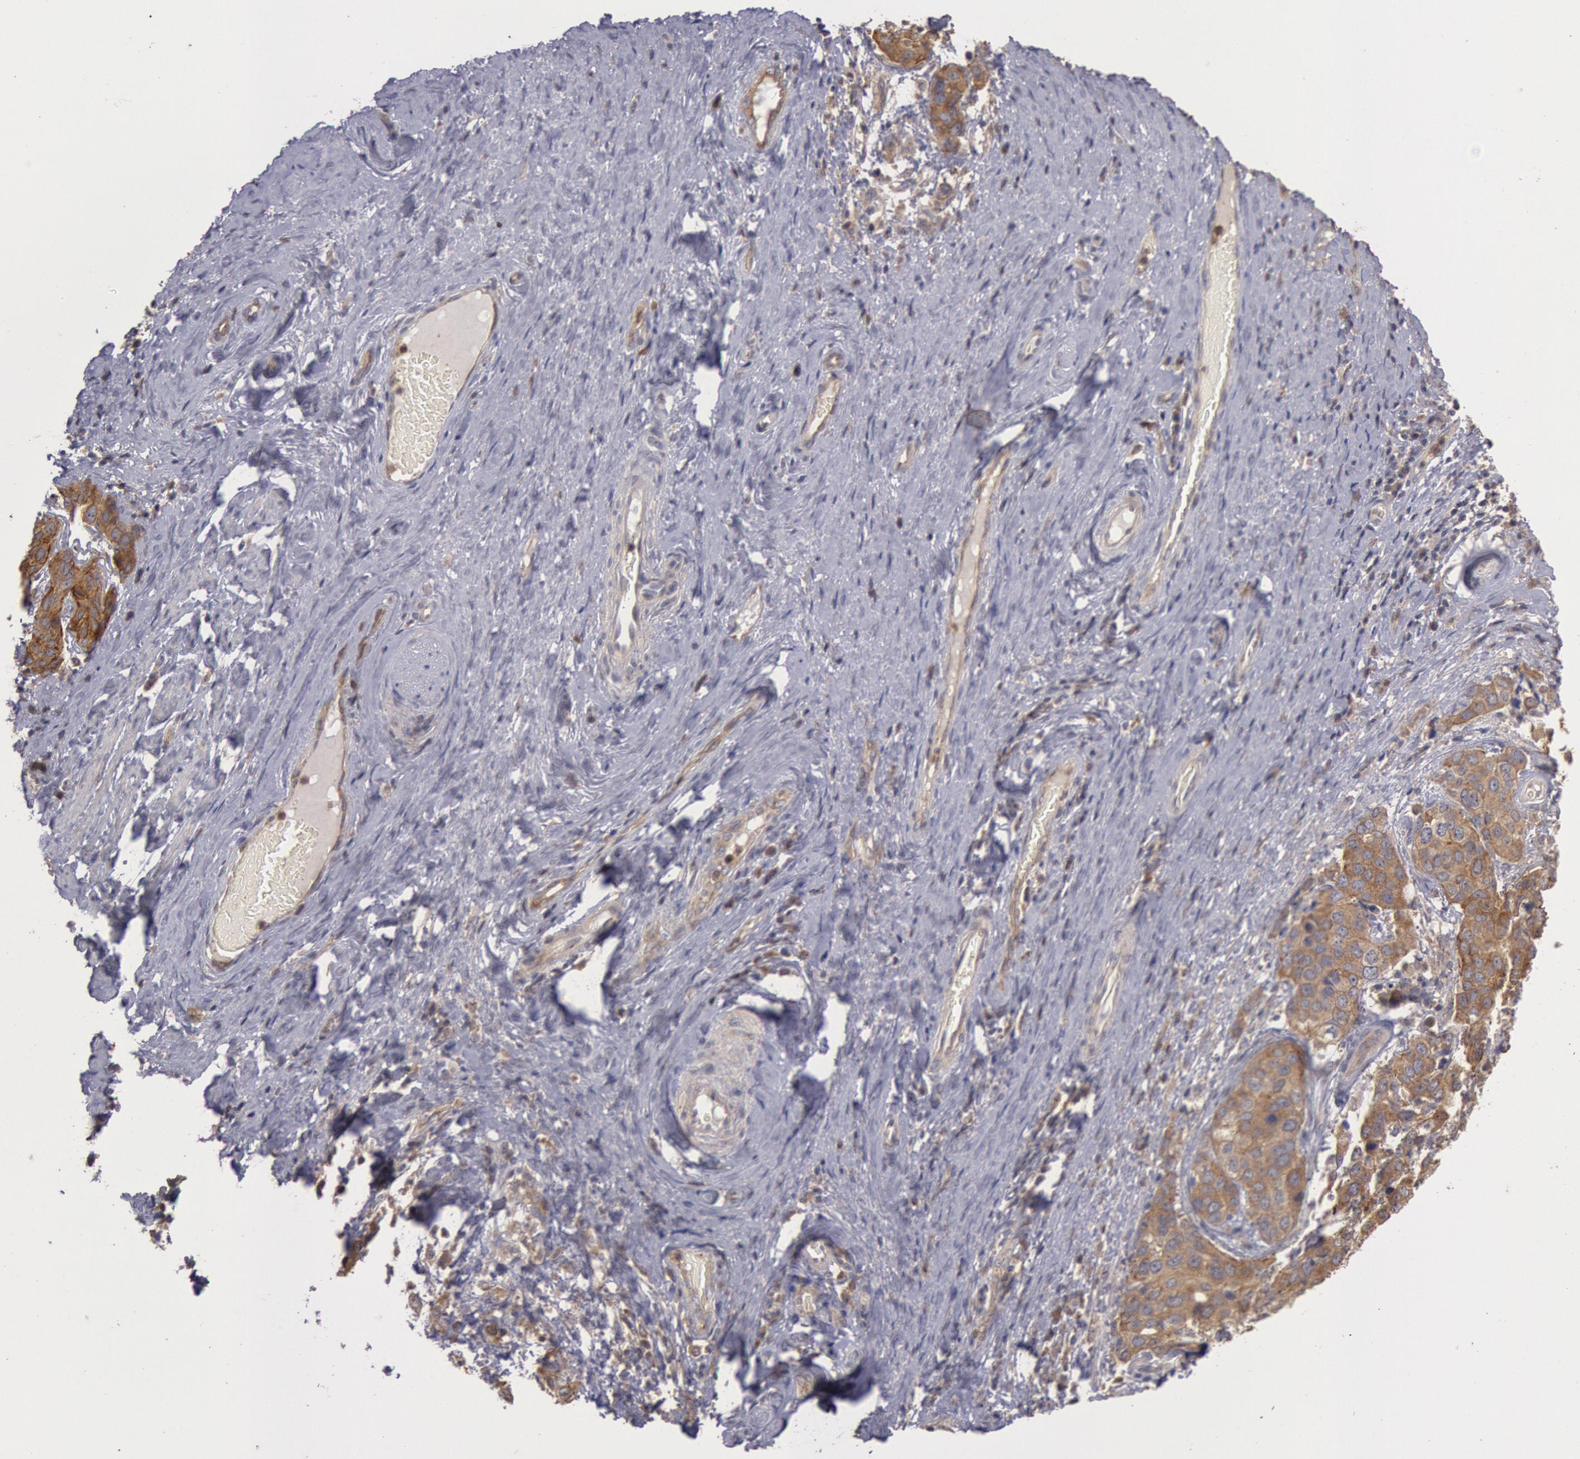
{"staining": {"intensity": "moderate", "quantity": ">75%", "location": "cytoplasmic/membranous"}, "tissue": "cervical cancer", "cell_type": "Tumor cells", "image_type": "cancer", "snomed": [{"axis": "morphology", "description": "Squamous cell carcinoma, NOS"}, {"axis": "topography", "description": "Cervix"}], "caption": "Immunohistochemical staining of cervical cancer reveals moderate cytoplasmic/membranous protein expression in approximately >75% of tumor cells.", "gene": "PLA2G6", "patient": {"sex": "female", "age": 54}}